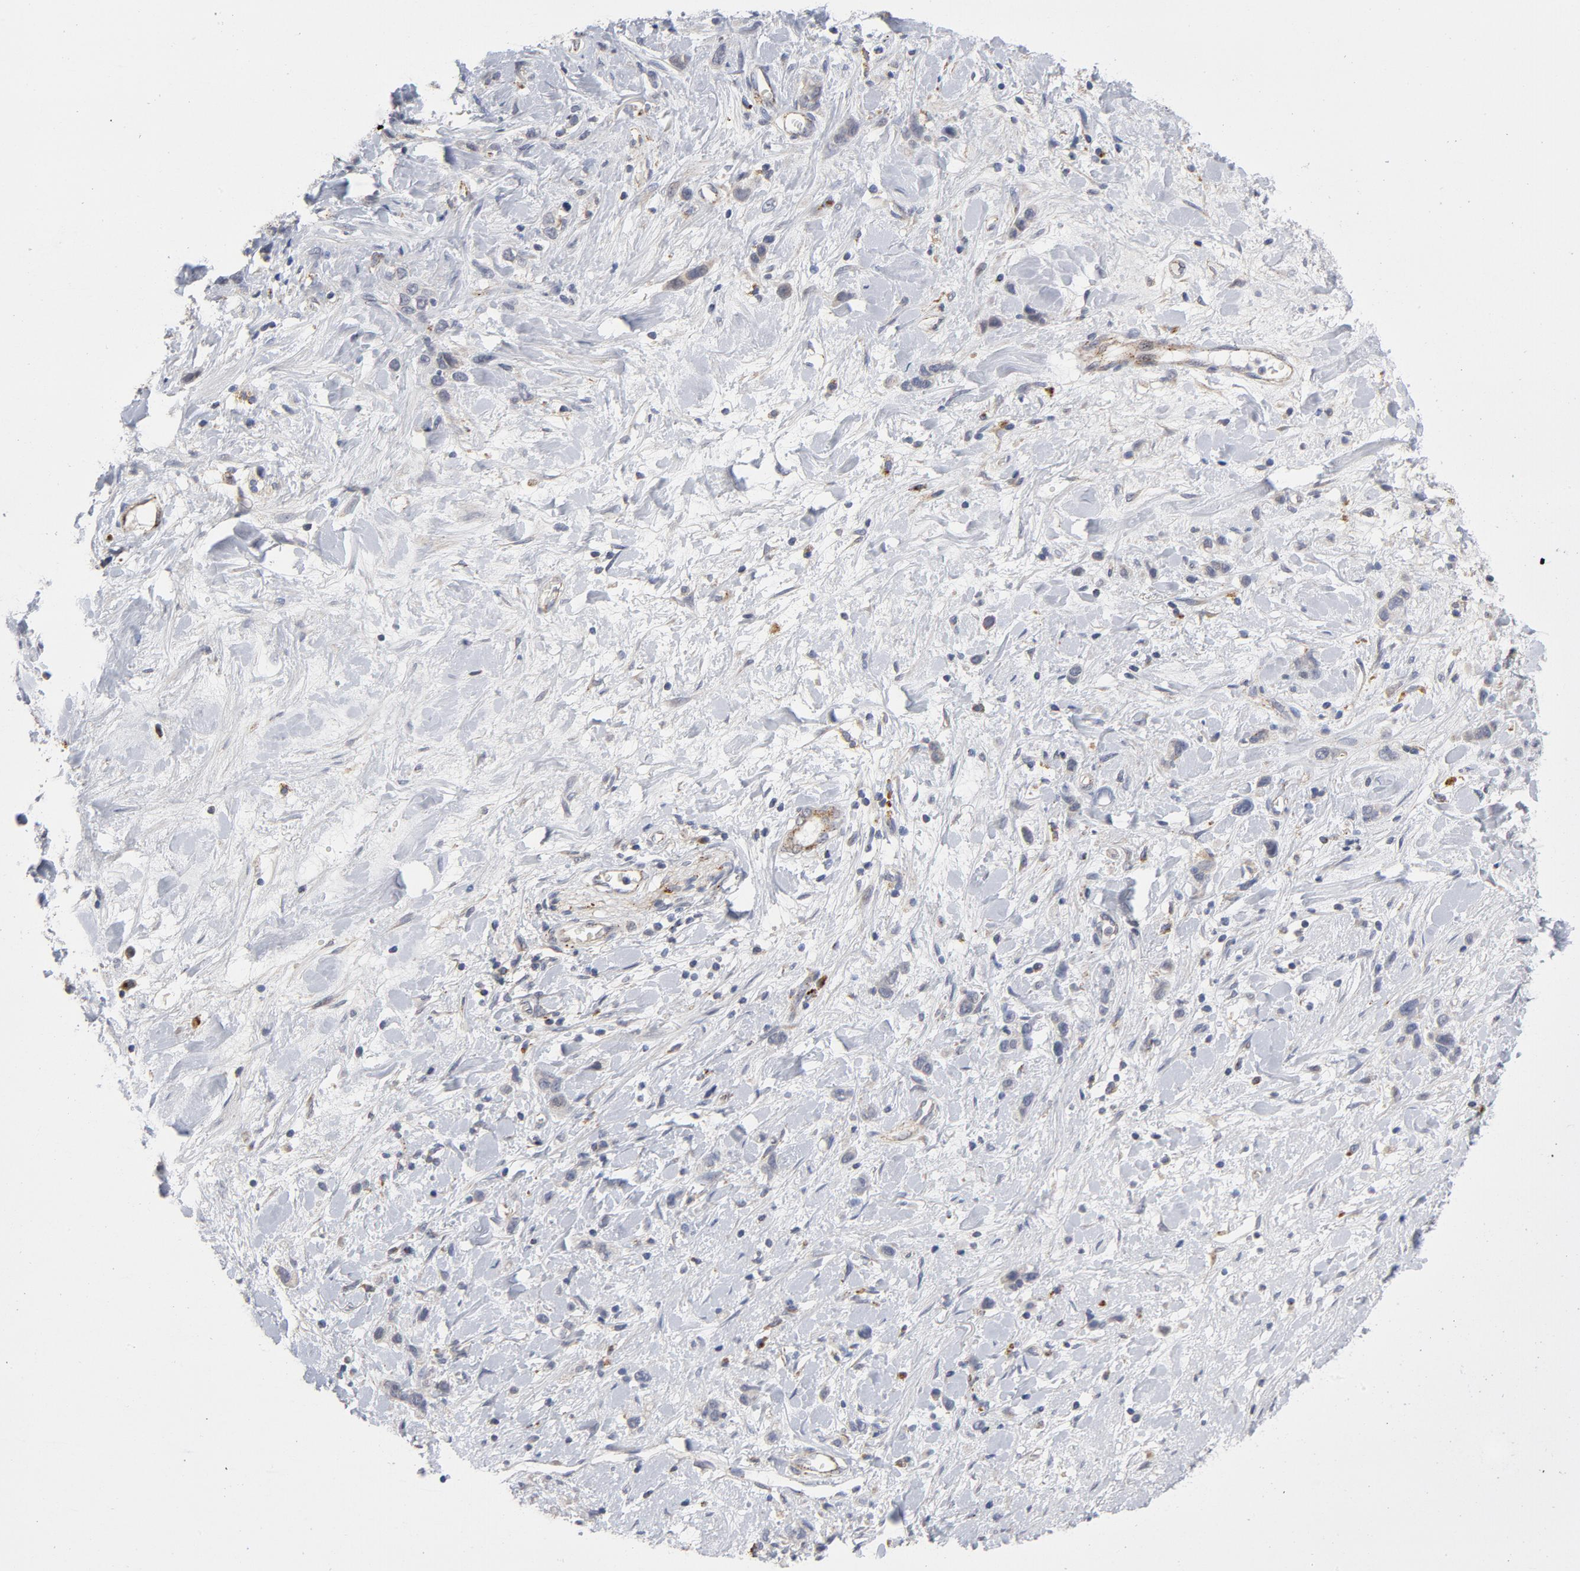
{"staining": {"intensity": "negative", "quantity": "none", "location": "none"}, "tissue": "stomach cancer", "cell_type": "Tumor cells", "image_type": "cancer", "snomed": [{"axis": "morphology", "description": "Normal tissue, NOS"}, {"axis": "morphology", "description": "Adenocarcinoma, NOS"}, {"axis": "morphology", "description": "Adenocarcinoma, High grade"}, {"axis": "topography", "description": "Stomach, upper"}, {"axis": "topography", "description": "Stomach"}], "caption": "Protein analysis of stomach cancer (adenocarcinoma (high-grade)) displays no significant expression in tumor cells. (DAB (3,3'-diaminobenzidine) immunohistochemistry (IHC) visualized using brightfield microscopy, high magnification).", "gene": "AKT2", "patient": {"sex": "female", "age": 65}}